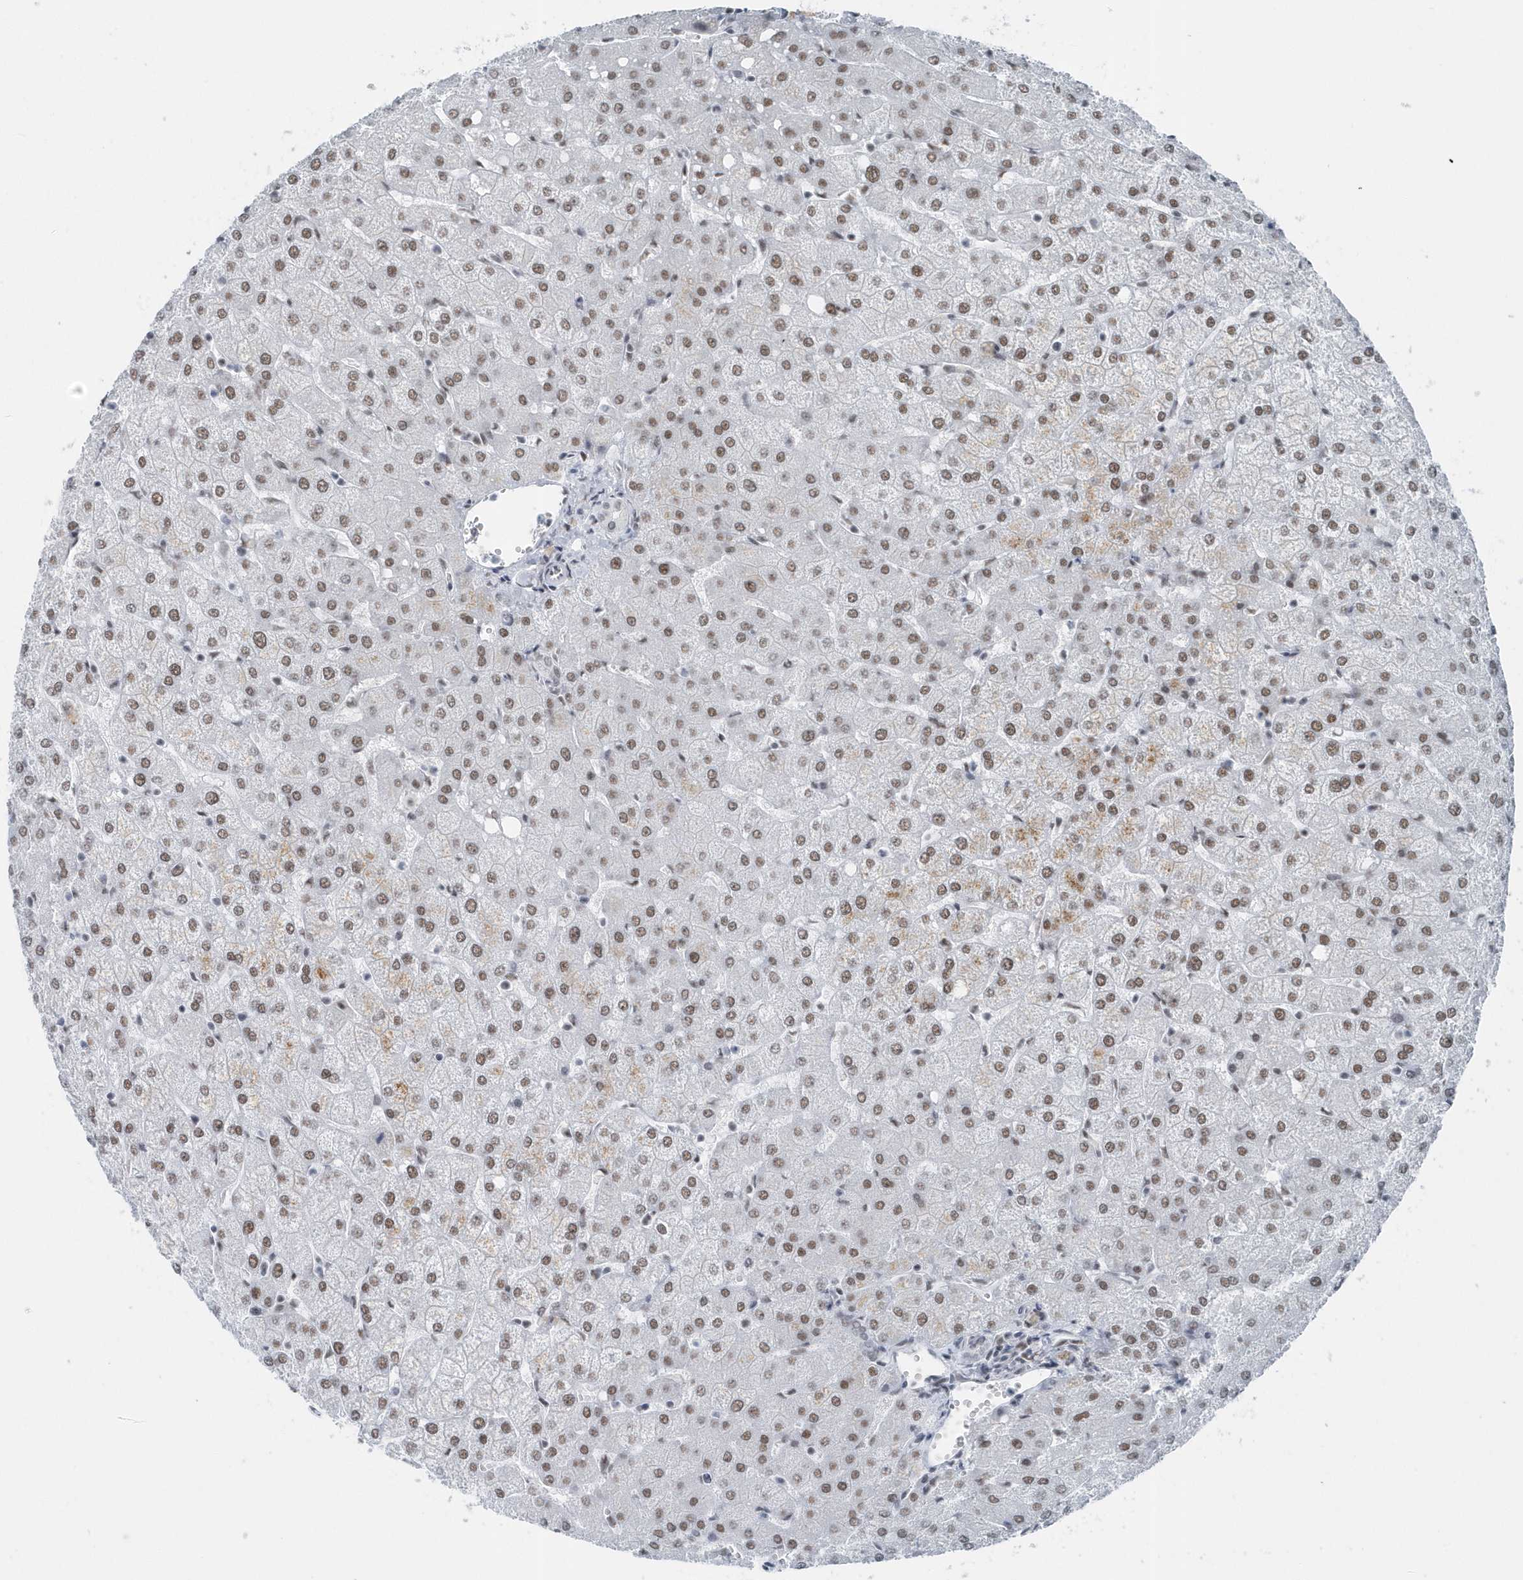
{"staining": {"intensity": "negative", "quantity": "none", "location": "none"}, "tissue": "liver", "cell_type": "Cholangiocytes", "image_type": "normal", "snomed": [{"axis": "morphology", "description": "Normal tissue, NOS"}, {"axis": "topography", "description": "Liver"}], "caption": "Immunohistochemistry (IHC) micrograph of normal liver: liver stained with DAB (3,3'-diaminobenzidine) reveals no significant protein expression in cholangiocytes.", "gene": "FIP1L1", "patient": {"sex": "female", "age": 54}}